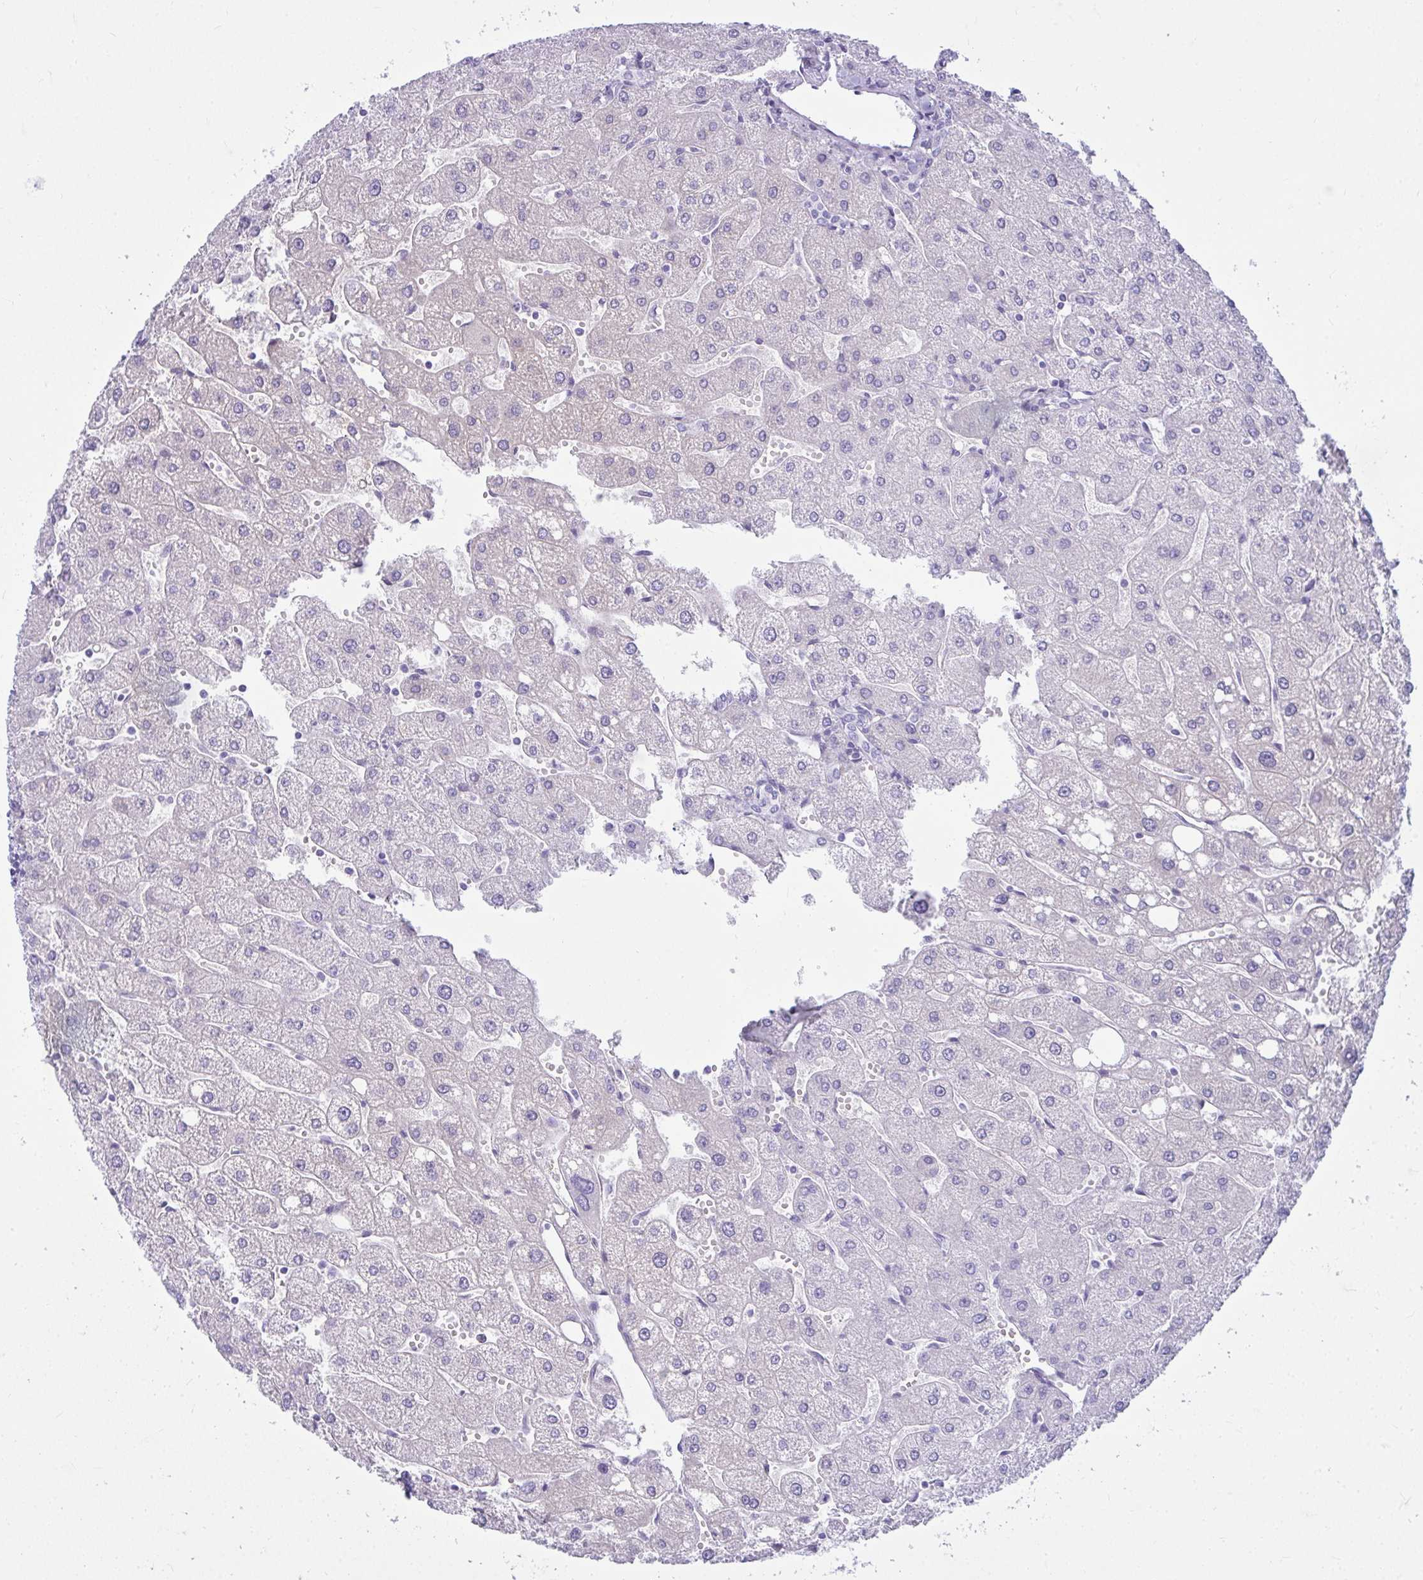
{"staining": {"intensity": "negative", "quantity": "none", "location": "none"}, "tissue": "liver", "cell_type": "Cholangiocytes", "image_type": "normal", "snomed": [{"axis": "morphology", "description": "Normal tissue, NOS"}, {"axis": "topography", "description": "Liver"}], "caption": "Immunohistochemical staining of unremarkable liver demonstrates no significant expression in cholangiocytes.", "gene": "CLGN", "patient": {"sex": "male", "age": 67}}